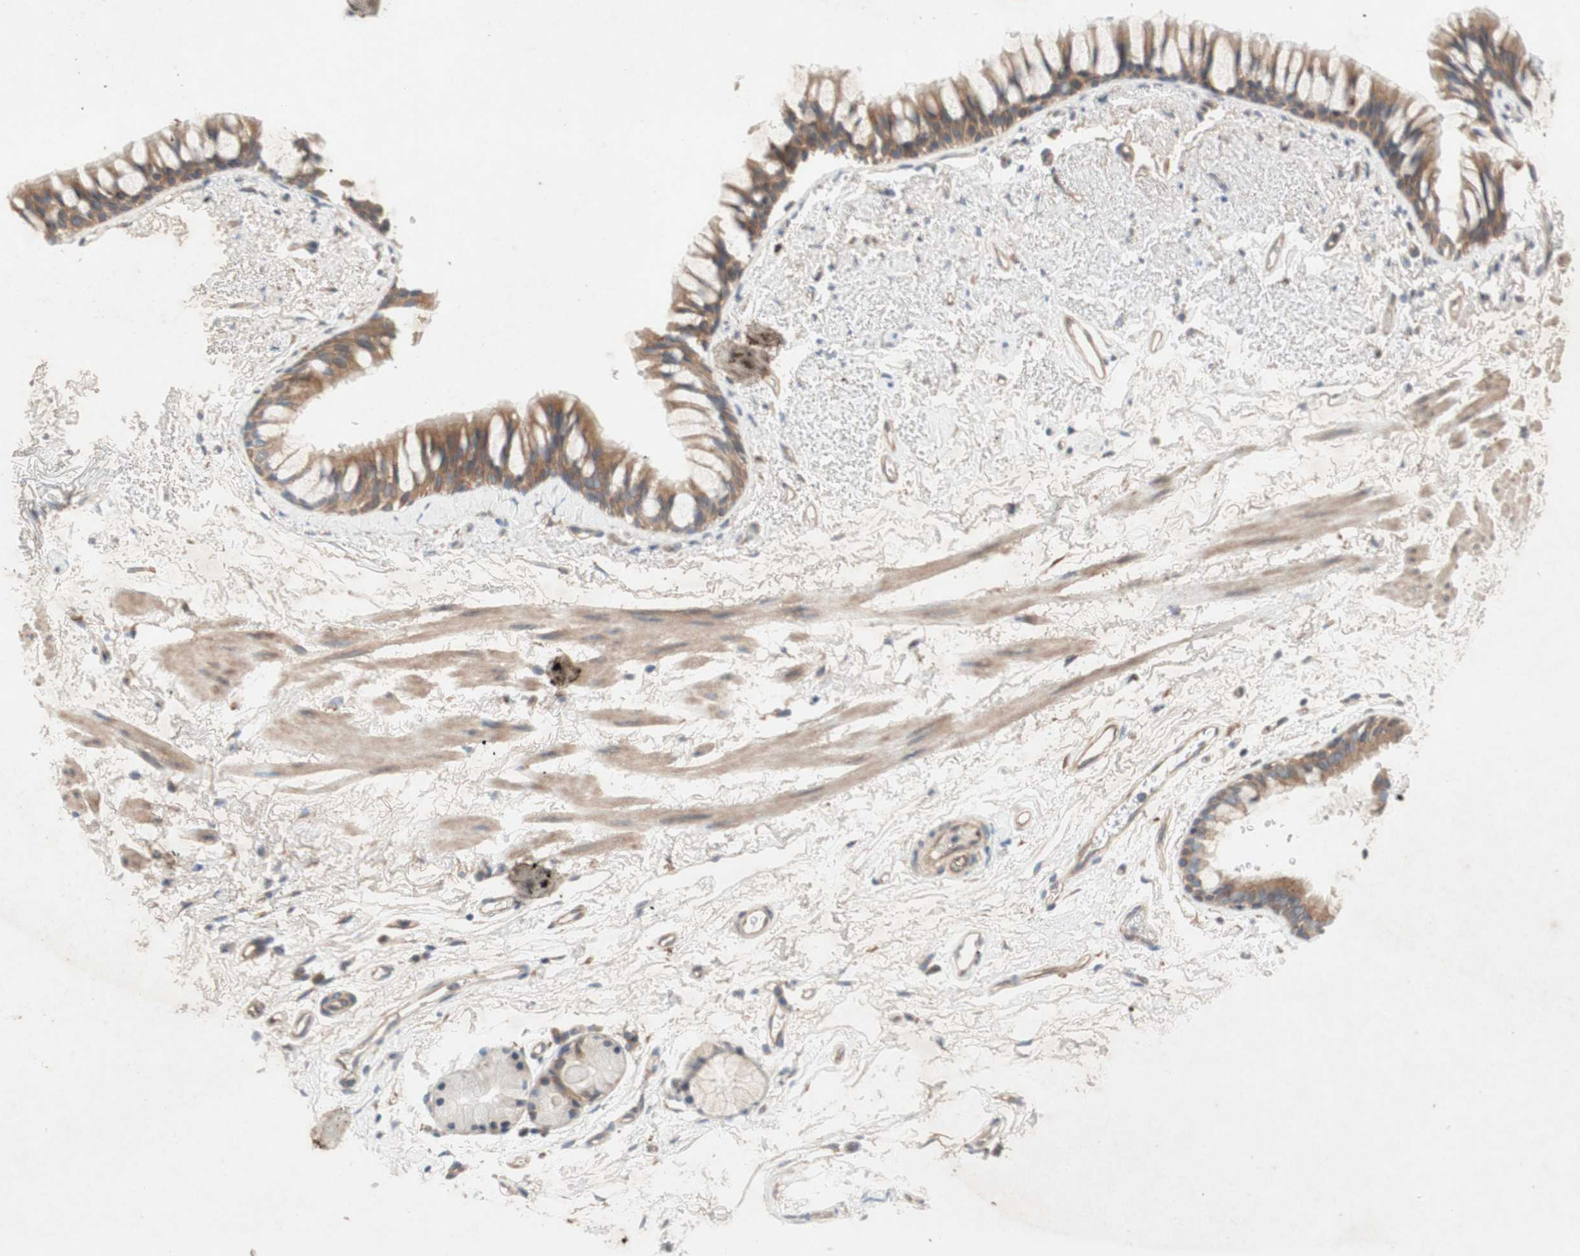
{"staining": {"intensity": "weak", "quantity": "25%-75%", "location": "cytoplasmic/membranous"}, "tissue": "adipose tissue", "cell_type": "Adipocytes", "image_type": "normal", "snomed": [{"axis": "morphology", "description": "Normal tissue, NOS"}, {"axis": "topography", "description": "Bronchus"}], "caption": "Adipocytes display weak cytoplasmic/membranous positivity in approximately 25%-75% of cells in unremarkable adipose tissue. (brown staining indicates protein expression, while blue staining denotes nuclei).", "gene": "SOCS2", "patient": {"sex": "female", "age": 73}}